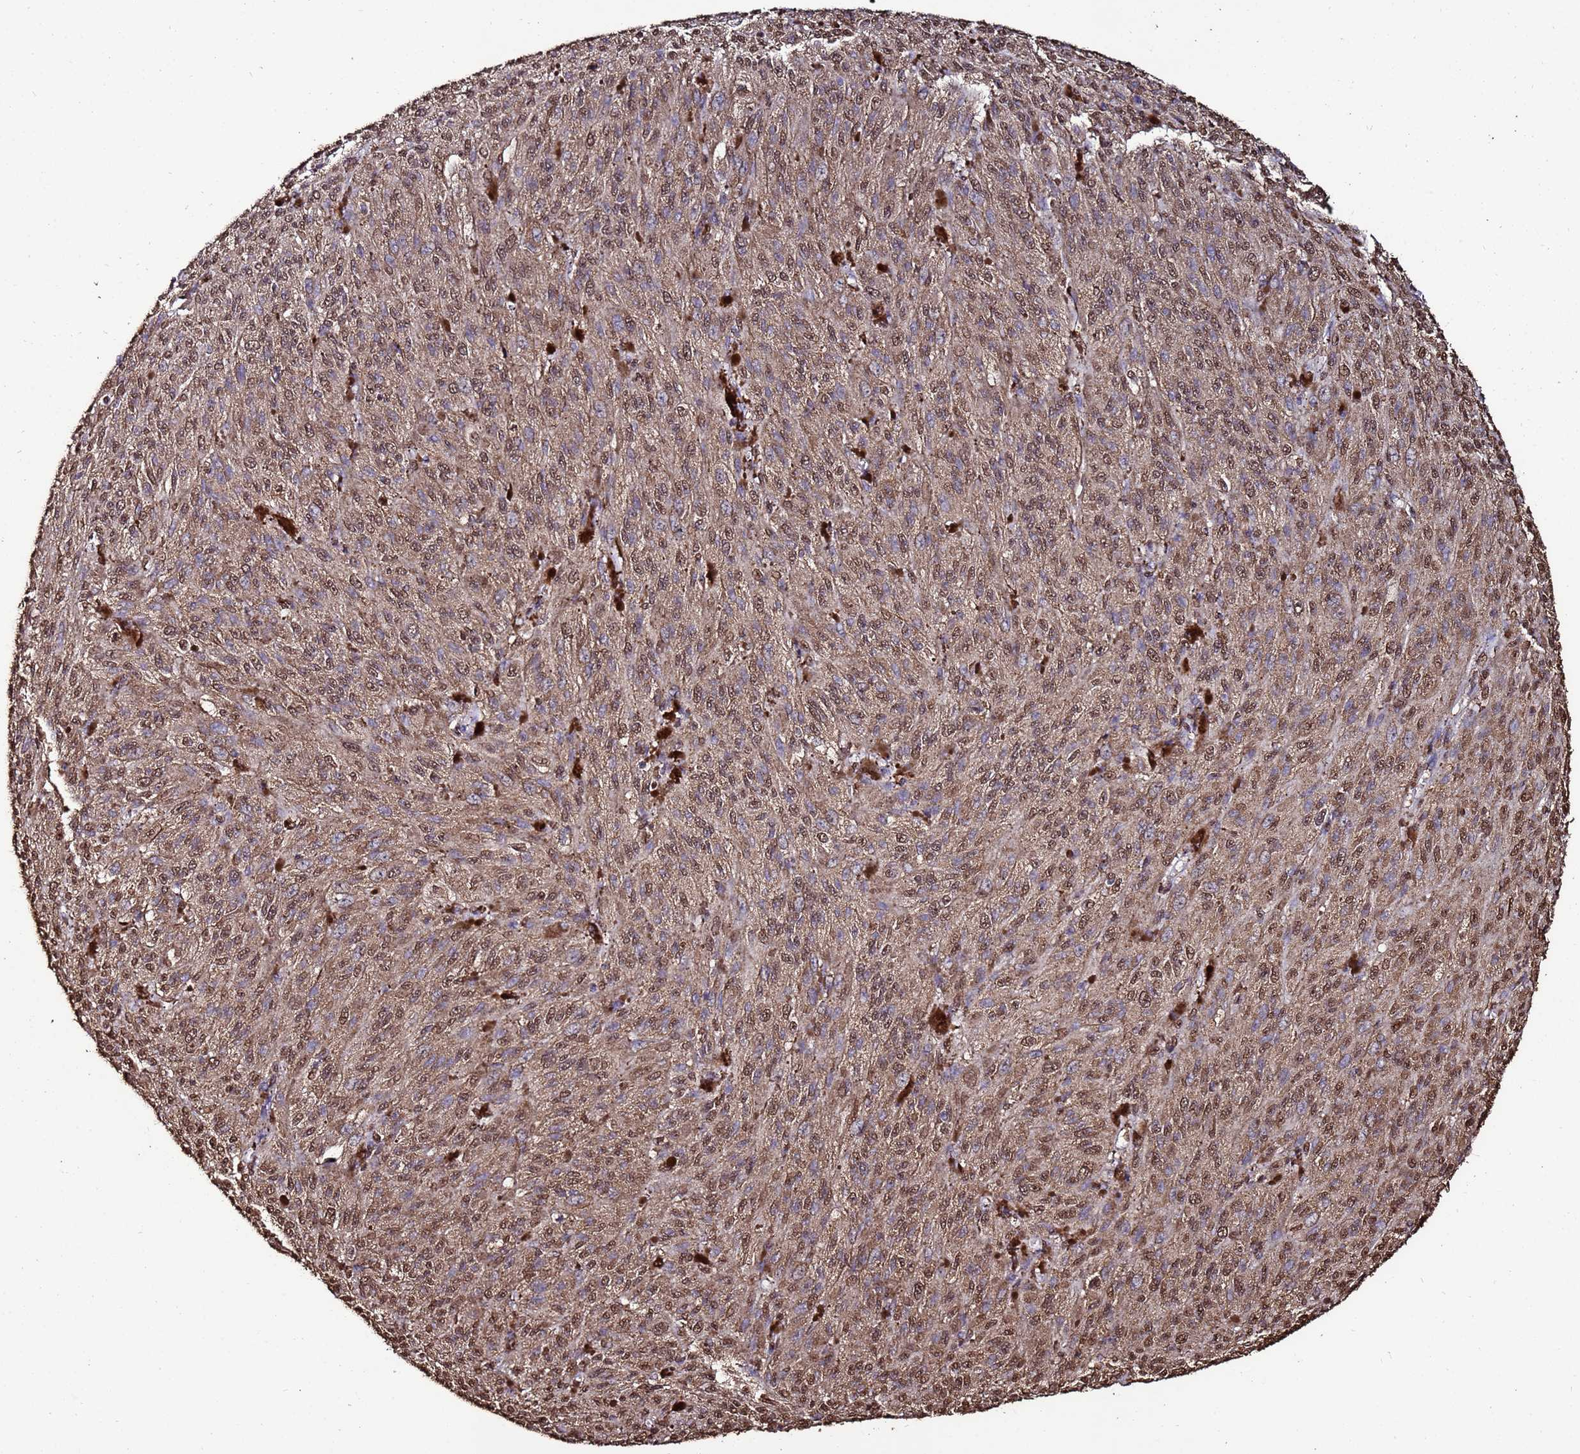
{"staining": {"intensity": "moderate", "quantity": ">75%", "location": "nuclear"}, "tissue": "melanoma", "cell_type": "Tumor cells", "image_type": "cancer", "snomed": [{"axis": "morphology", "description": "Malignant melanoma, NOS"}, {"axis": "topography", "description": "Skin"}], "caption": "Malignant melanoma stained for a protein (brown) reveals moderate nuclear positive expression in approximately >75% of tumor cells.", "gene": "TRIP6", "patient": {"sex": "female", "age": 52}}